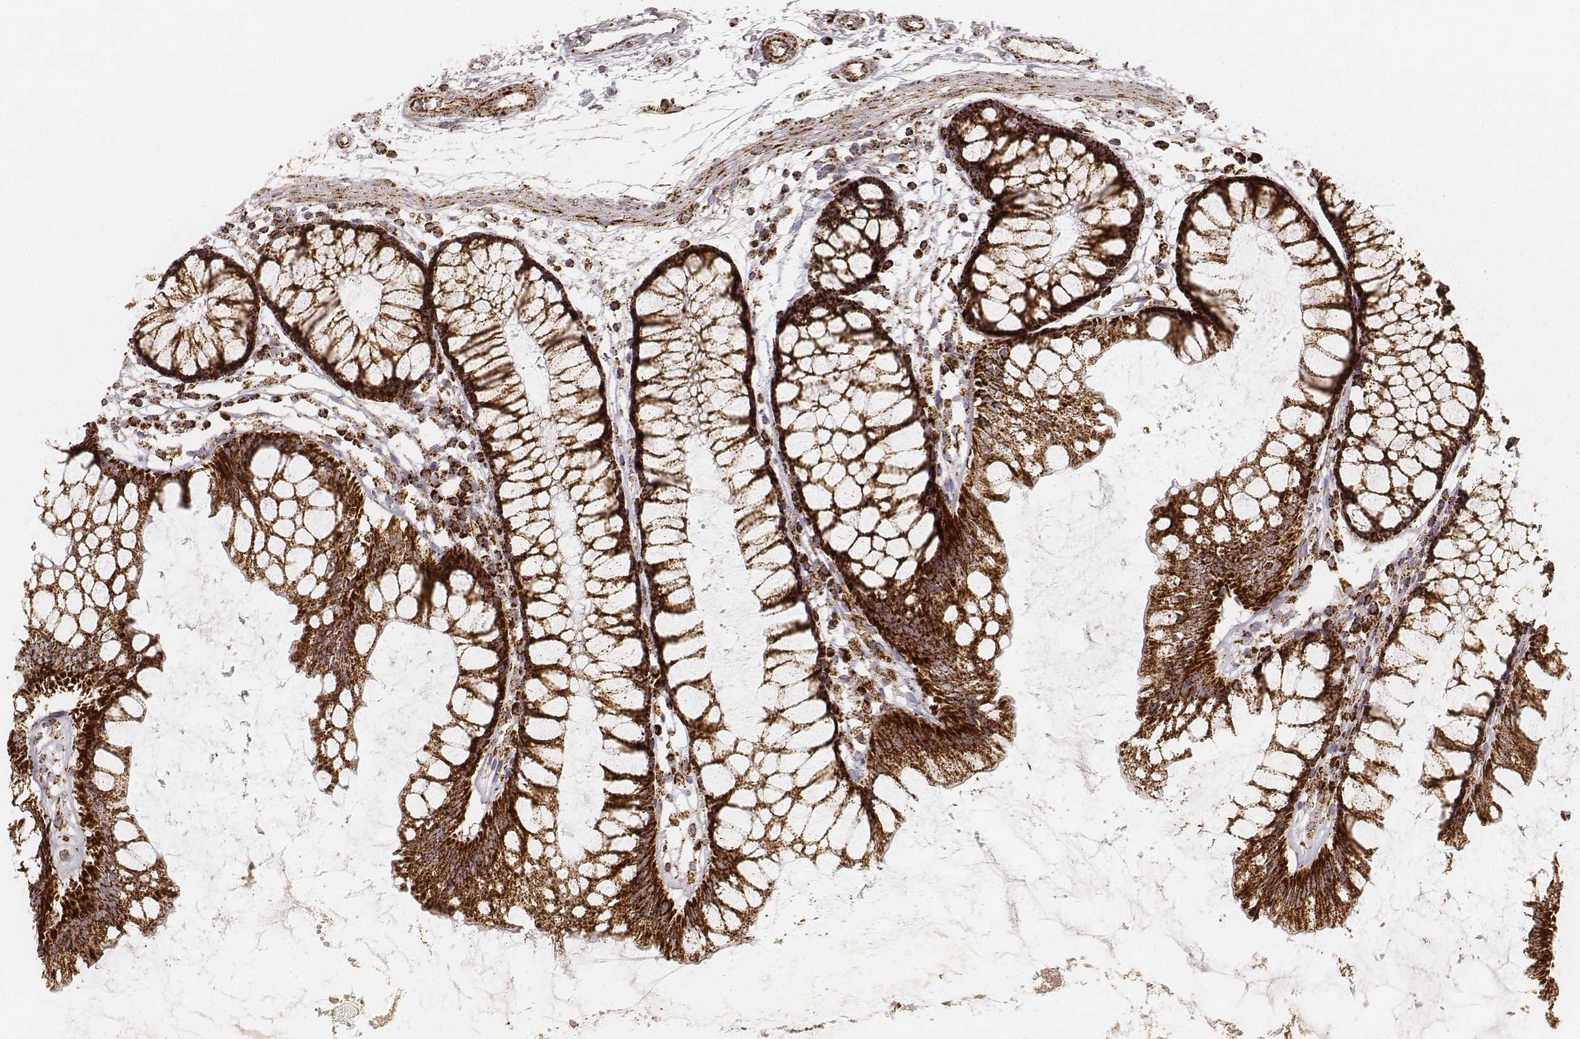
{"staining": {"intensity": "strong", "quantity": ">75%", "location": "cytoplasmic/membranous"}, "tissue": "colon", "cell_type": "Endothelial cells", "image_type": "normal", "snomed": [{"axis": "morphology", "description": "Normal tissue, NOS"}, {"axis": "morphology", "description": "Adenocarcinoma, NOS"}, {"axis": "topography", "description": "Colon"}], "caption": "A high amount of strong cytoplasmic/membranous expression is seen in about >75% of endothelial cells in unremarkable colon.", "gene": "CS", "patient": {"sex": "male", "age": 65}}